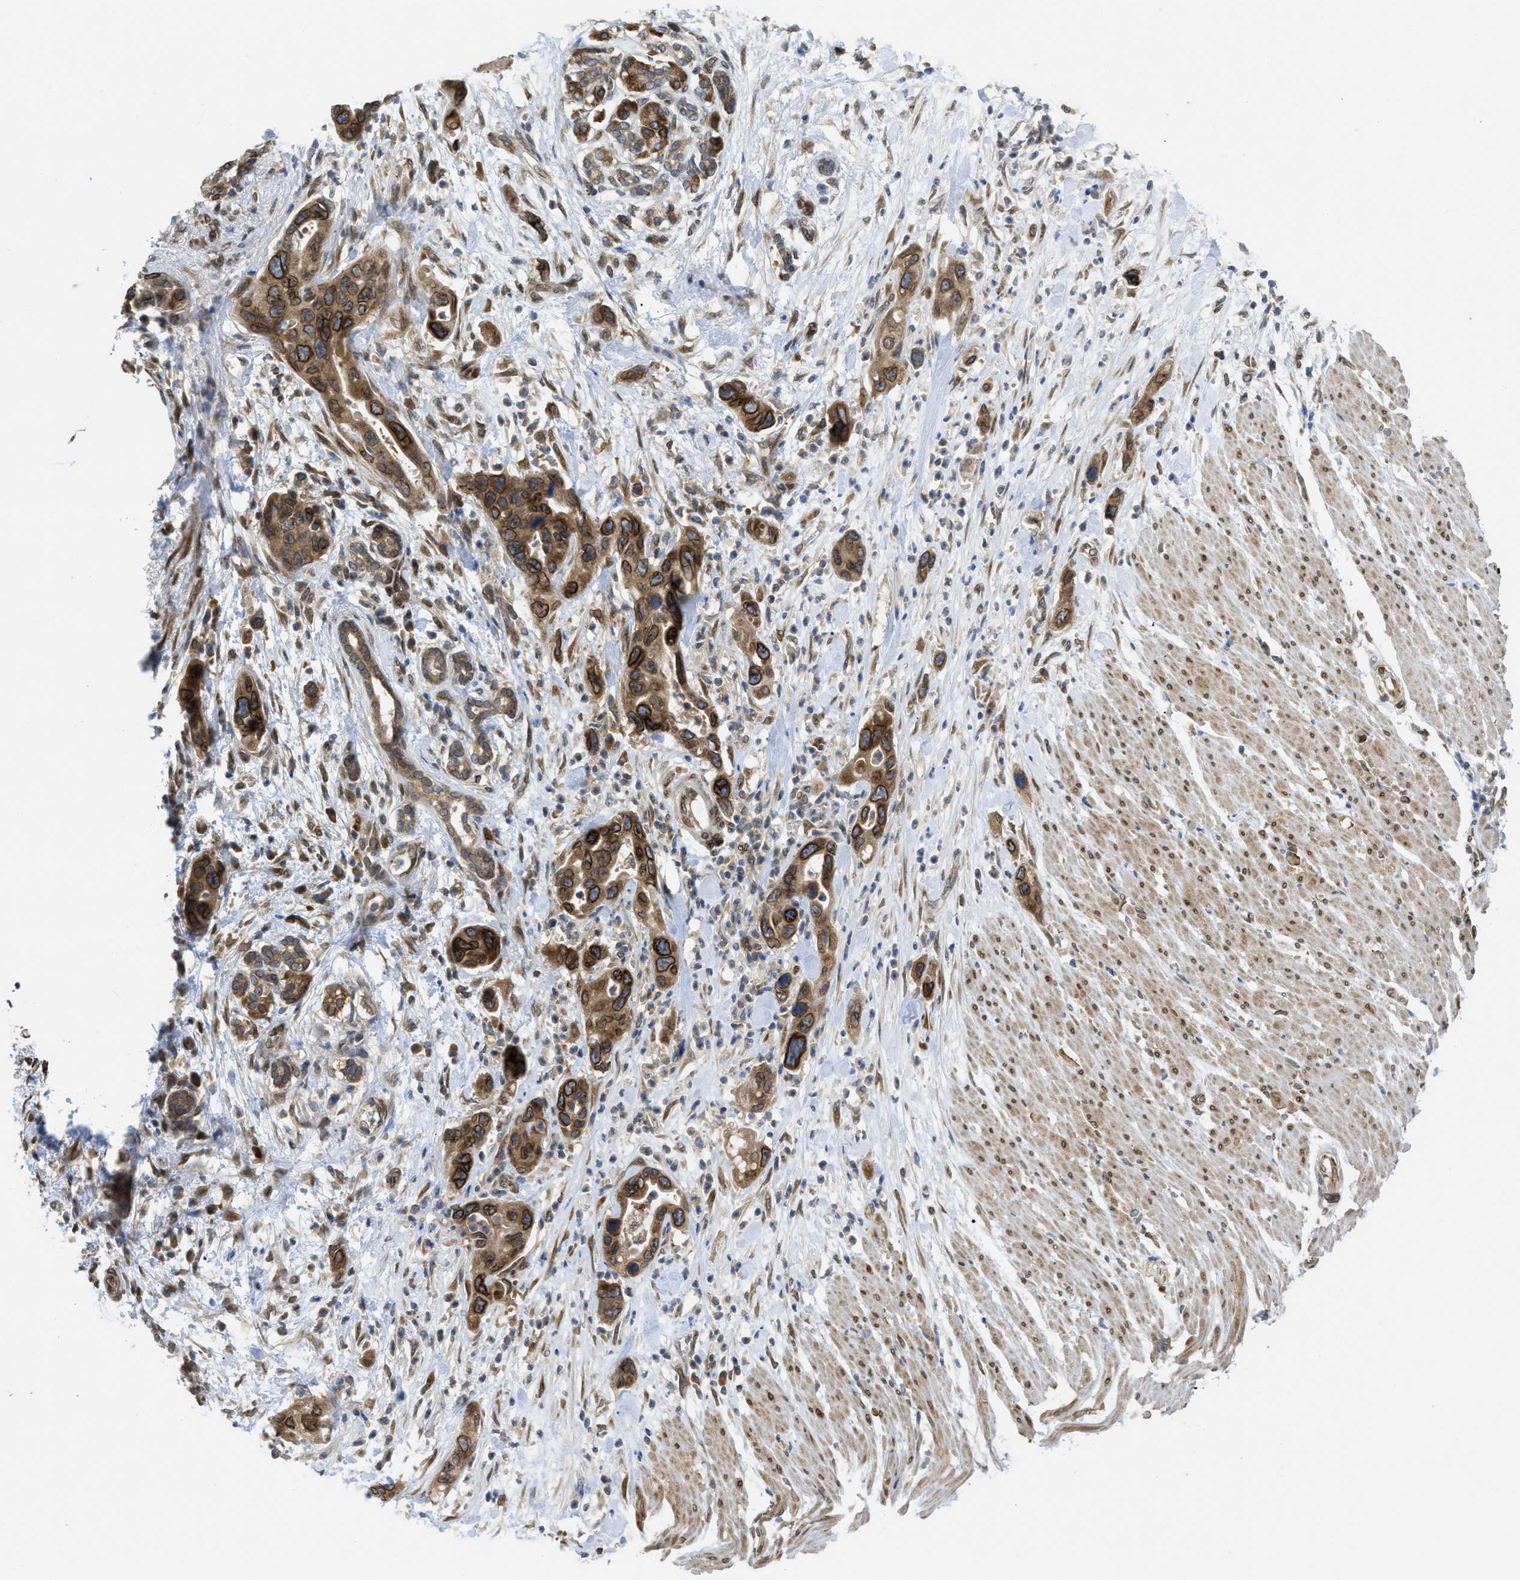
{"staining": {"intensity": "moderate", "quantity": ">75%", "location": "cytoplasmic/membranous,nuclear"}, "tissue": "pancreatic cancer", "cell_type": "Tumor cells", "image_type": "cancer", "snomed": [{"axis": "morphology", "description": "Normal tissue, NOS"}, {"axis": "morphology", "description": "Adenocarcinoma, NOS"}, {"axis": "topography", "description": "Pancreas"}], "caption": "Adenocarcinoma (pancreatic) stained for a protein (brown) demonstrates moderate cytoplasmic/membranous and nuclear positive staining in about >75% of tumor cells.", "gene": "EIF2AK3", "patient": {"sex": "female", "age": 71}}